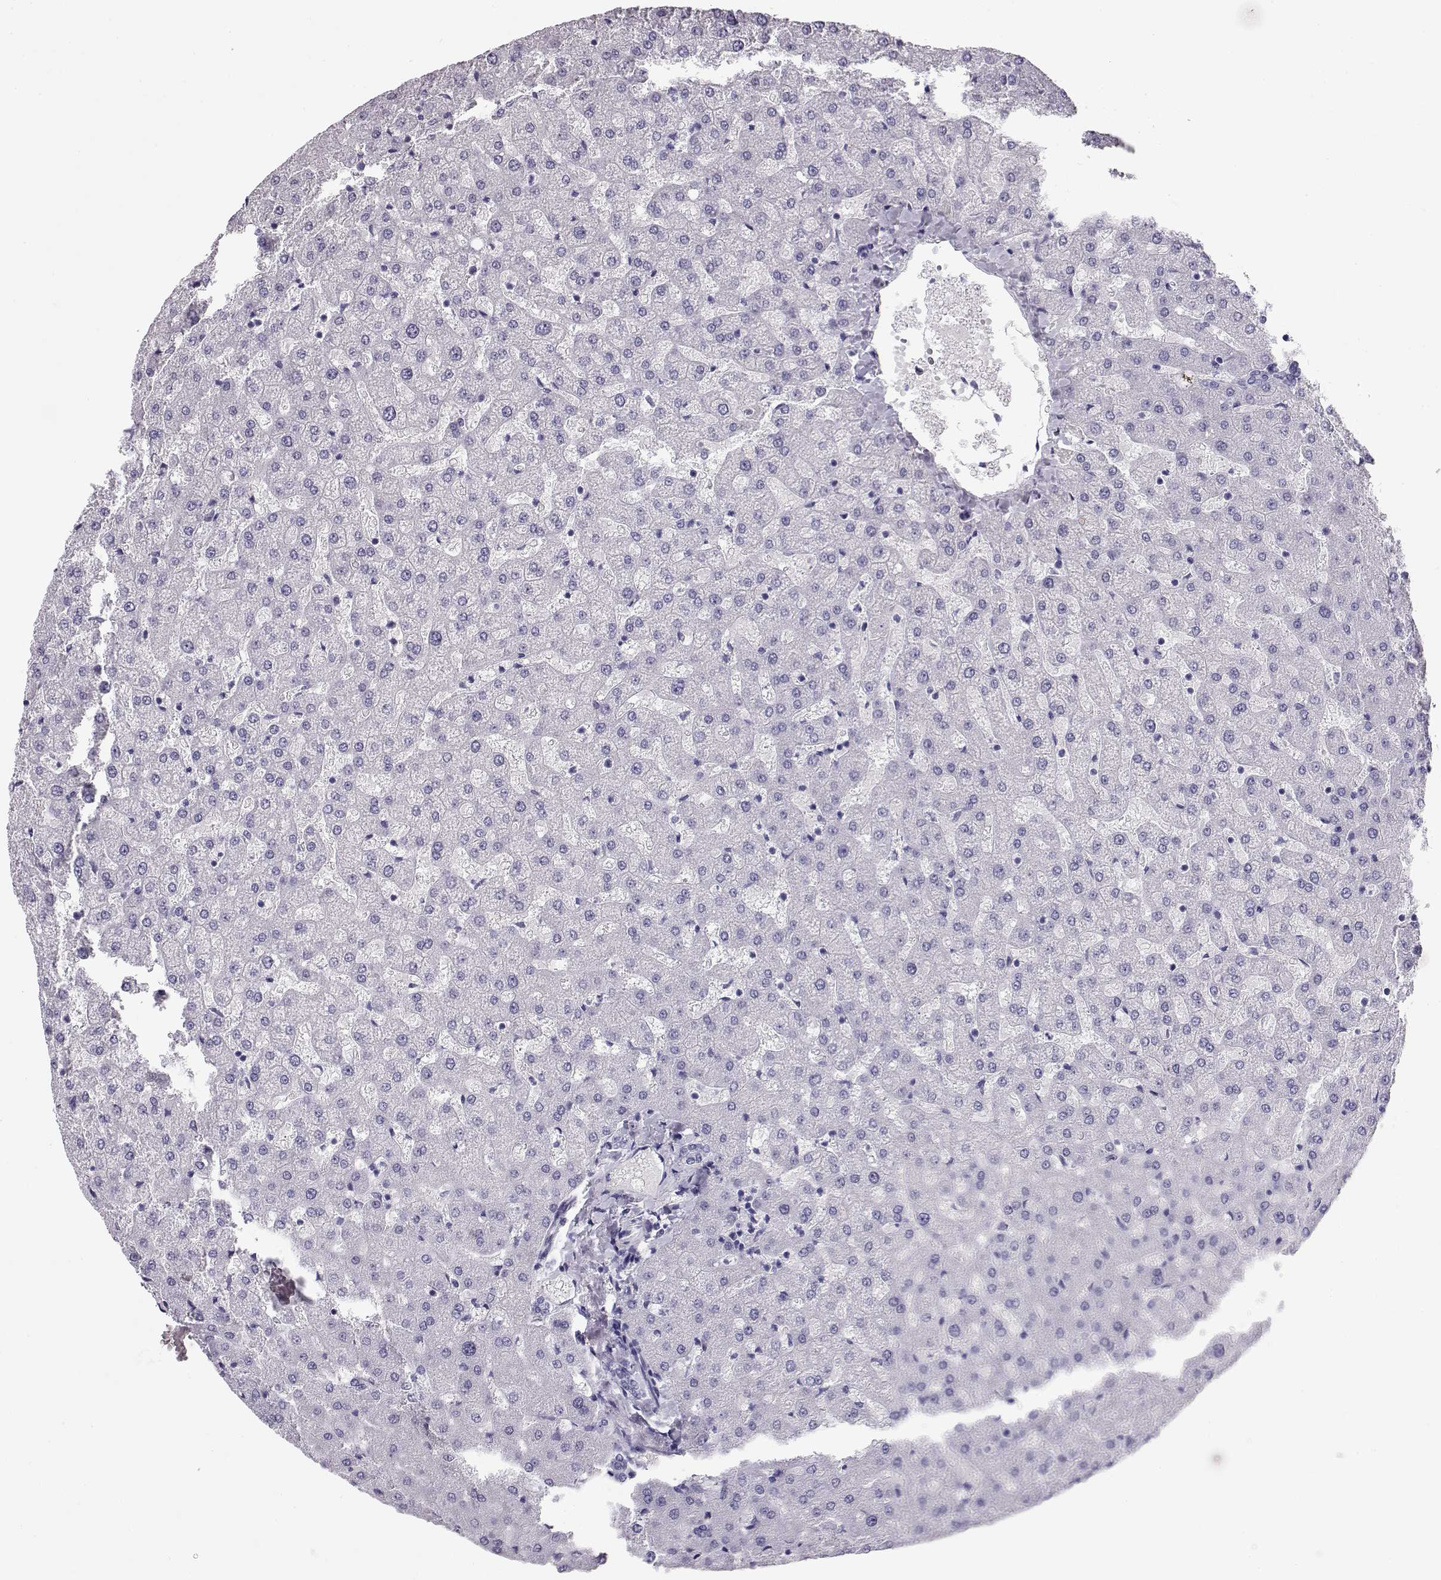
{"staining": {"intensity": "negative", "quantity": "none", "location": "none"}, "tissue": "liver", "cell_type": "Cholangiocytes", "image_type": "normal", "snomed": [{"axis": "morphology", "description": "Normal tissue, NOS"}, {"axis": "topography", "description": "Liver"}], "caption": "A photomicrograph of liver stained for a protein shows no brown staining in cholangiocytes.", "gene": "RD3", "patient": {"sex": "female", "age": 50}}